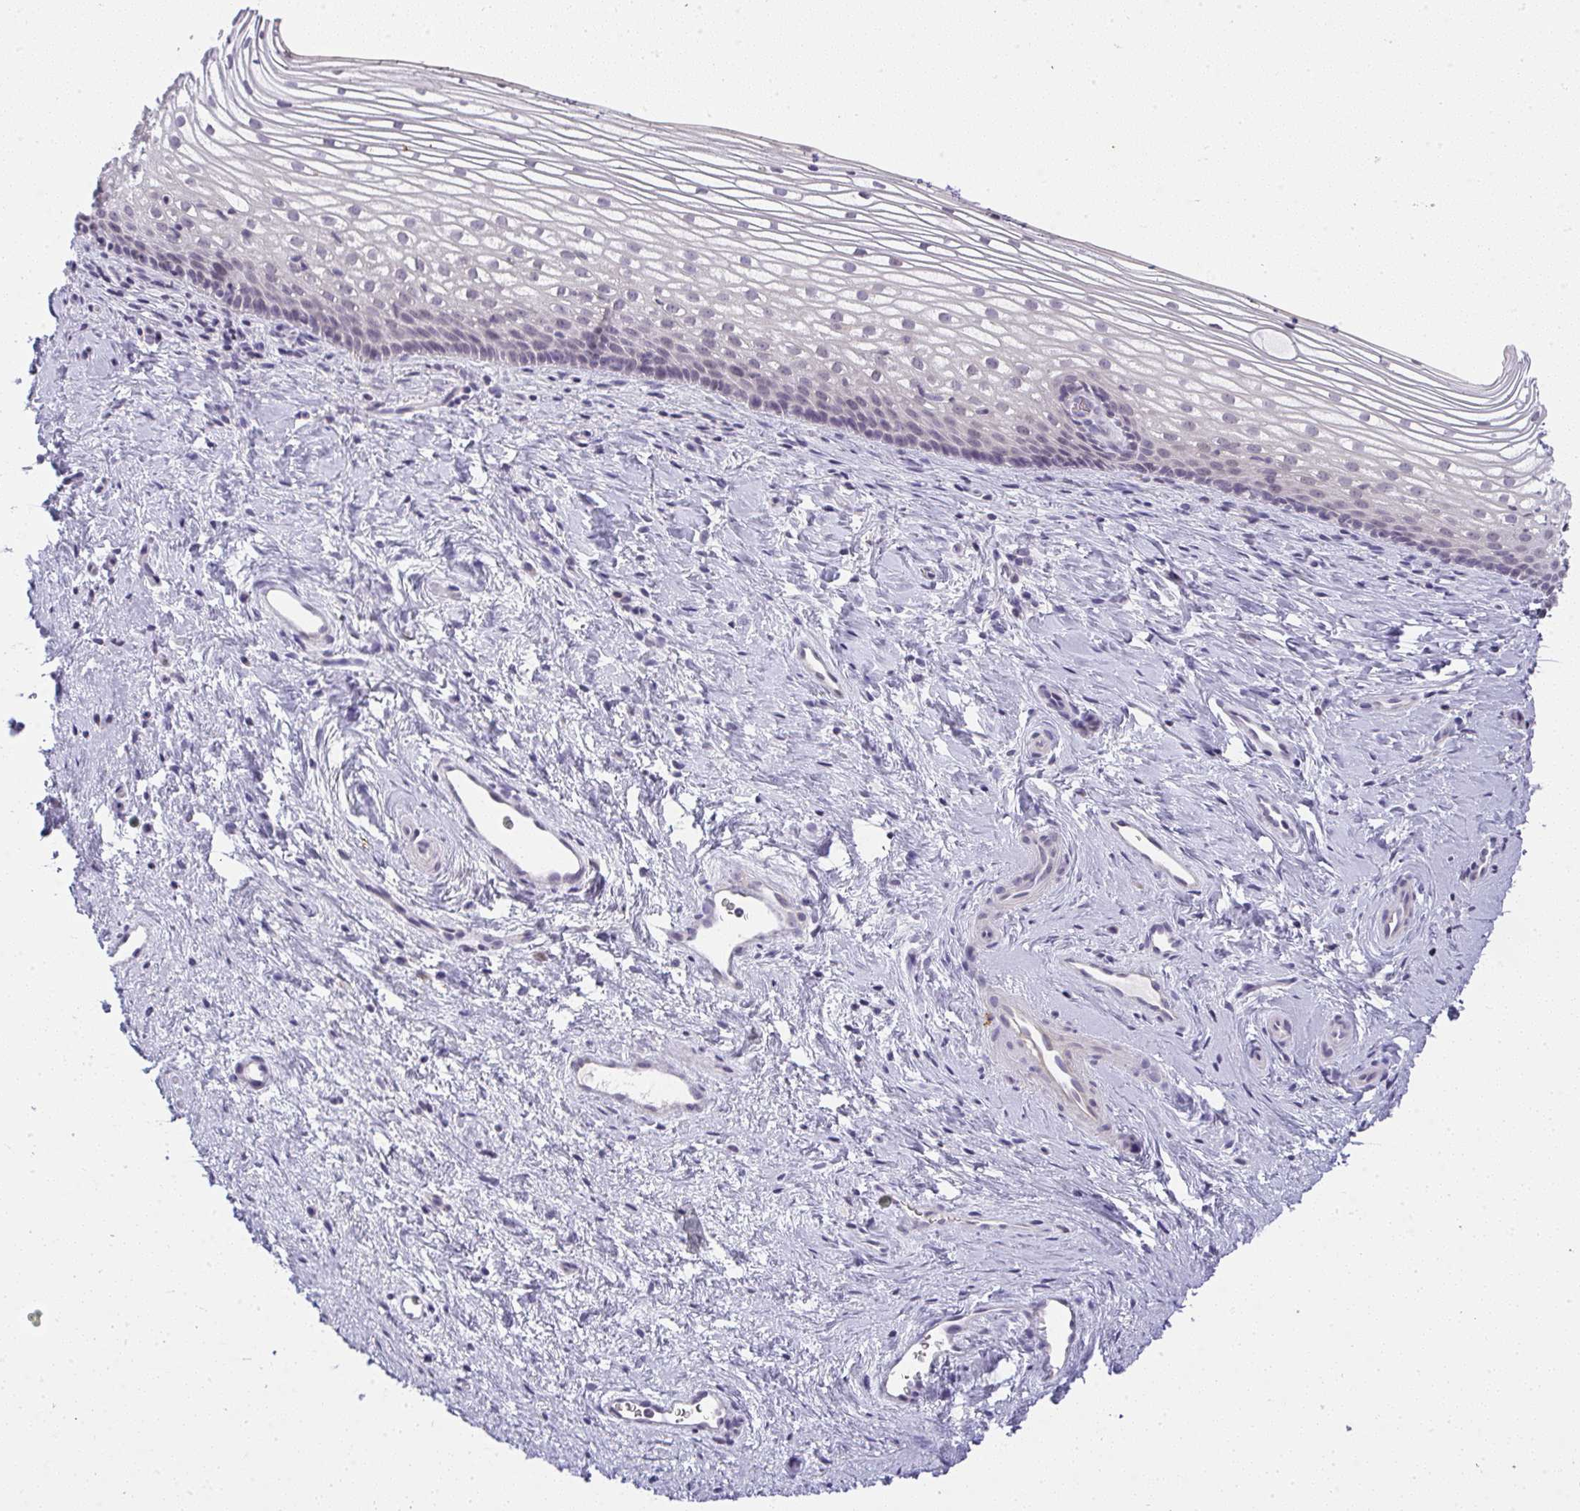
{"staining": {"intensity": "negative", "quantity": "none", "location": "none"}, "tissue": "vagina", "cell_type": "Squamous epithelial cells", "image_type": "normal", "snomed": [{"axis": "morphology", "description": "Normal tissue, NOS"}, {"axis": "topography", "description": "Vagina"}], "caption": "DAB immunohistochemical staining of unremarkable human vagina demonstrates no significant expression in squamous epithelial cells.", "gene": "CACNA1S", "patient": {"sex": "female", "age": 51}}